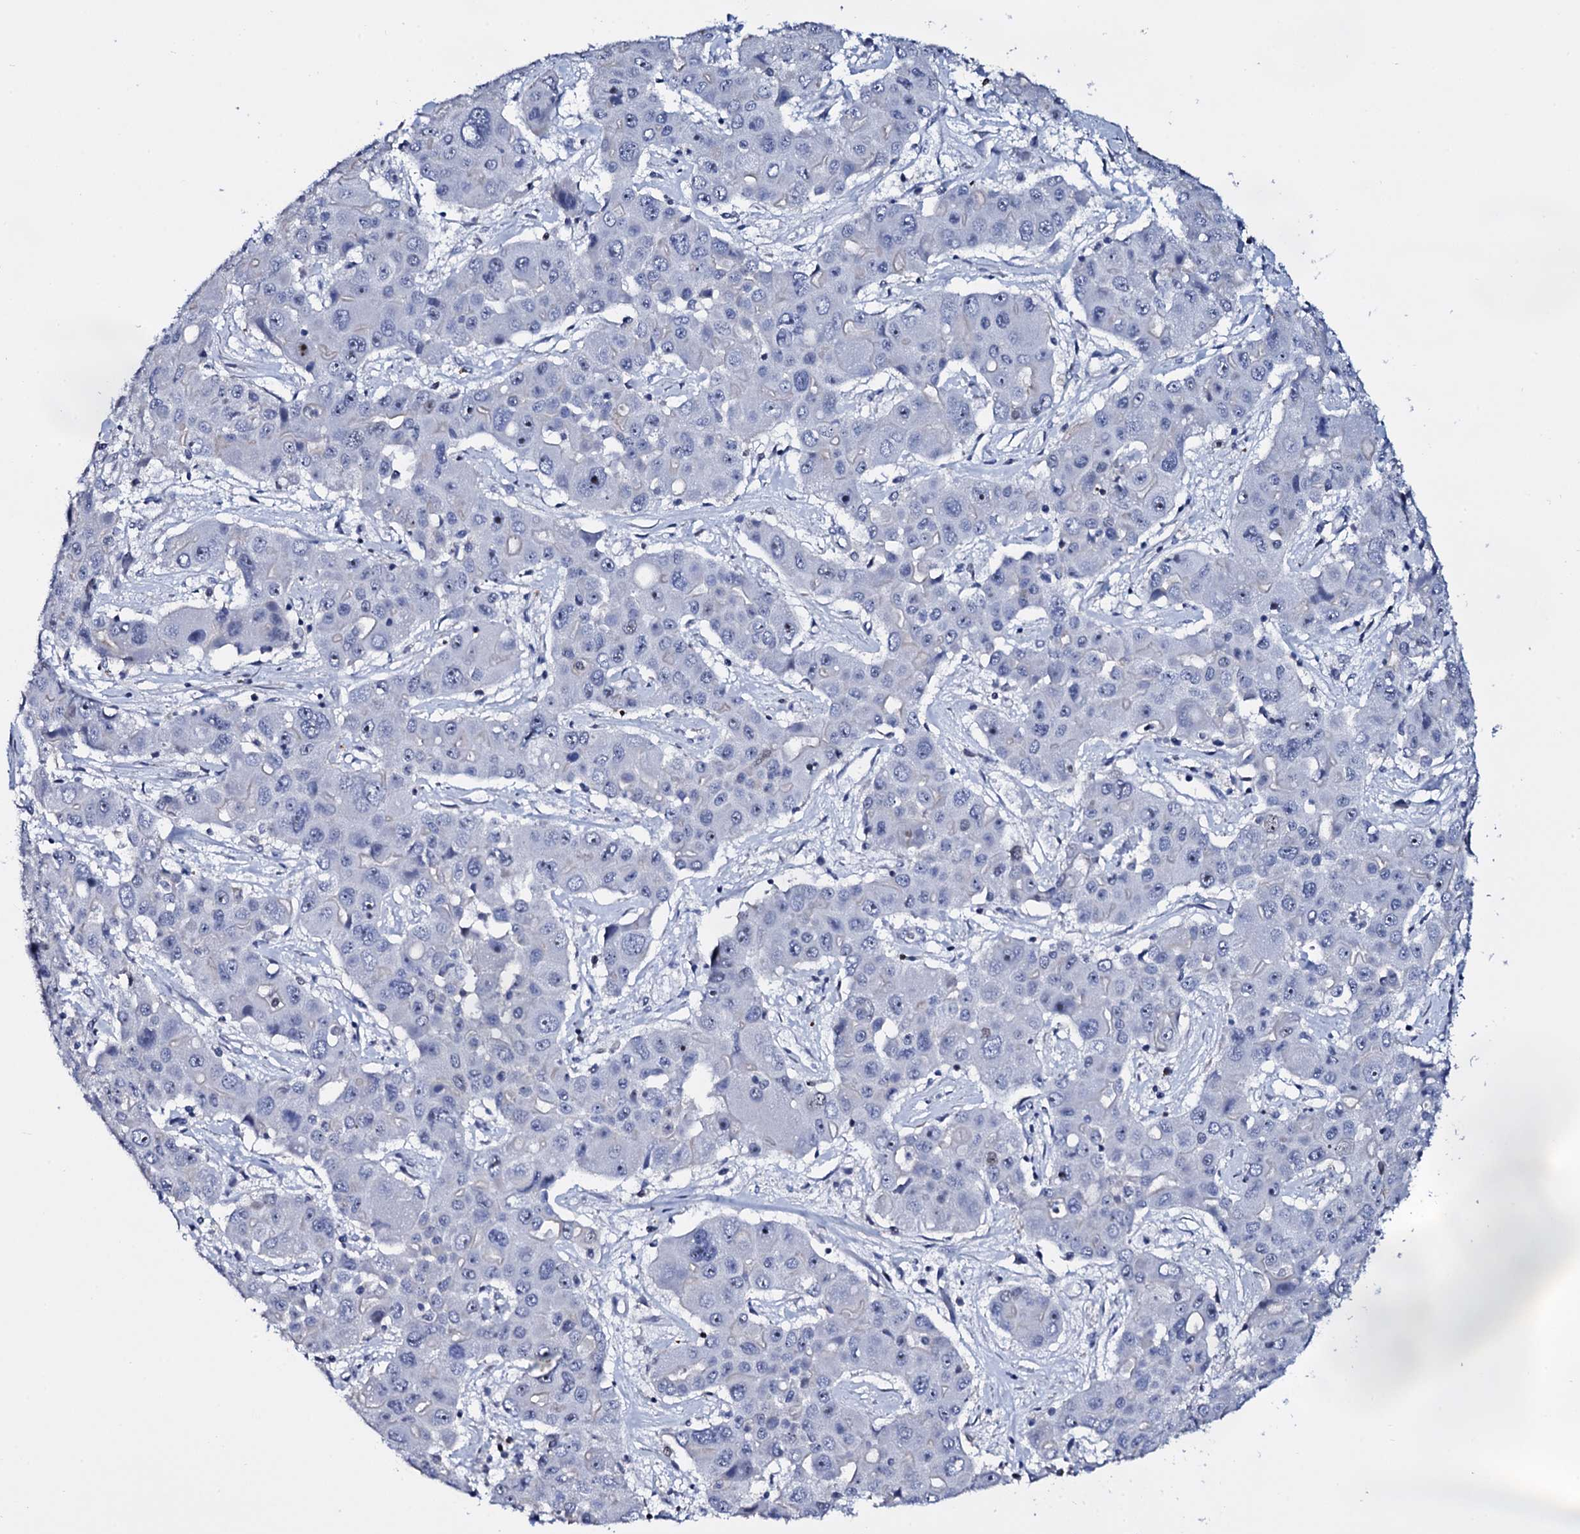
{"staining": {"intensity": "negative", "quantity": "none", "location": "none"}, "tissue": "liver cancer", "cell_type": "Tumor cells", "image_type": "cancer", "snomed": [{"axis": "morphology", "description": "Cholangiocarcinoma"}, {"axis": "topography", "description": "Liver"}], "caption": "Protein analysis of liver cancer (cholangiocarcinoma) reveals no significant positivity in tumor cells. The staining was performed using DAB (3,3'-diaminobenzidine) to visualize the protein expression in brown, while the nuclei were stained in blue with hematoxylin (Magnification: 20x).", "gene": "NPM2", "patient": {"sex": "male", "age": 67}}